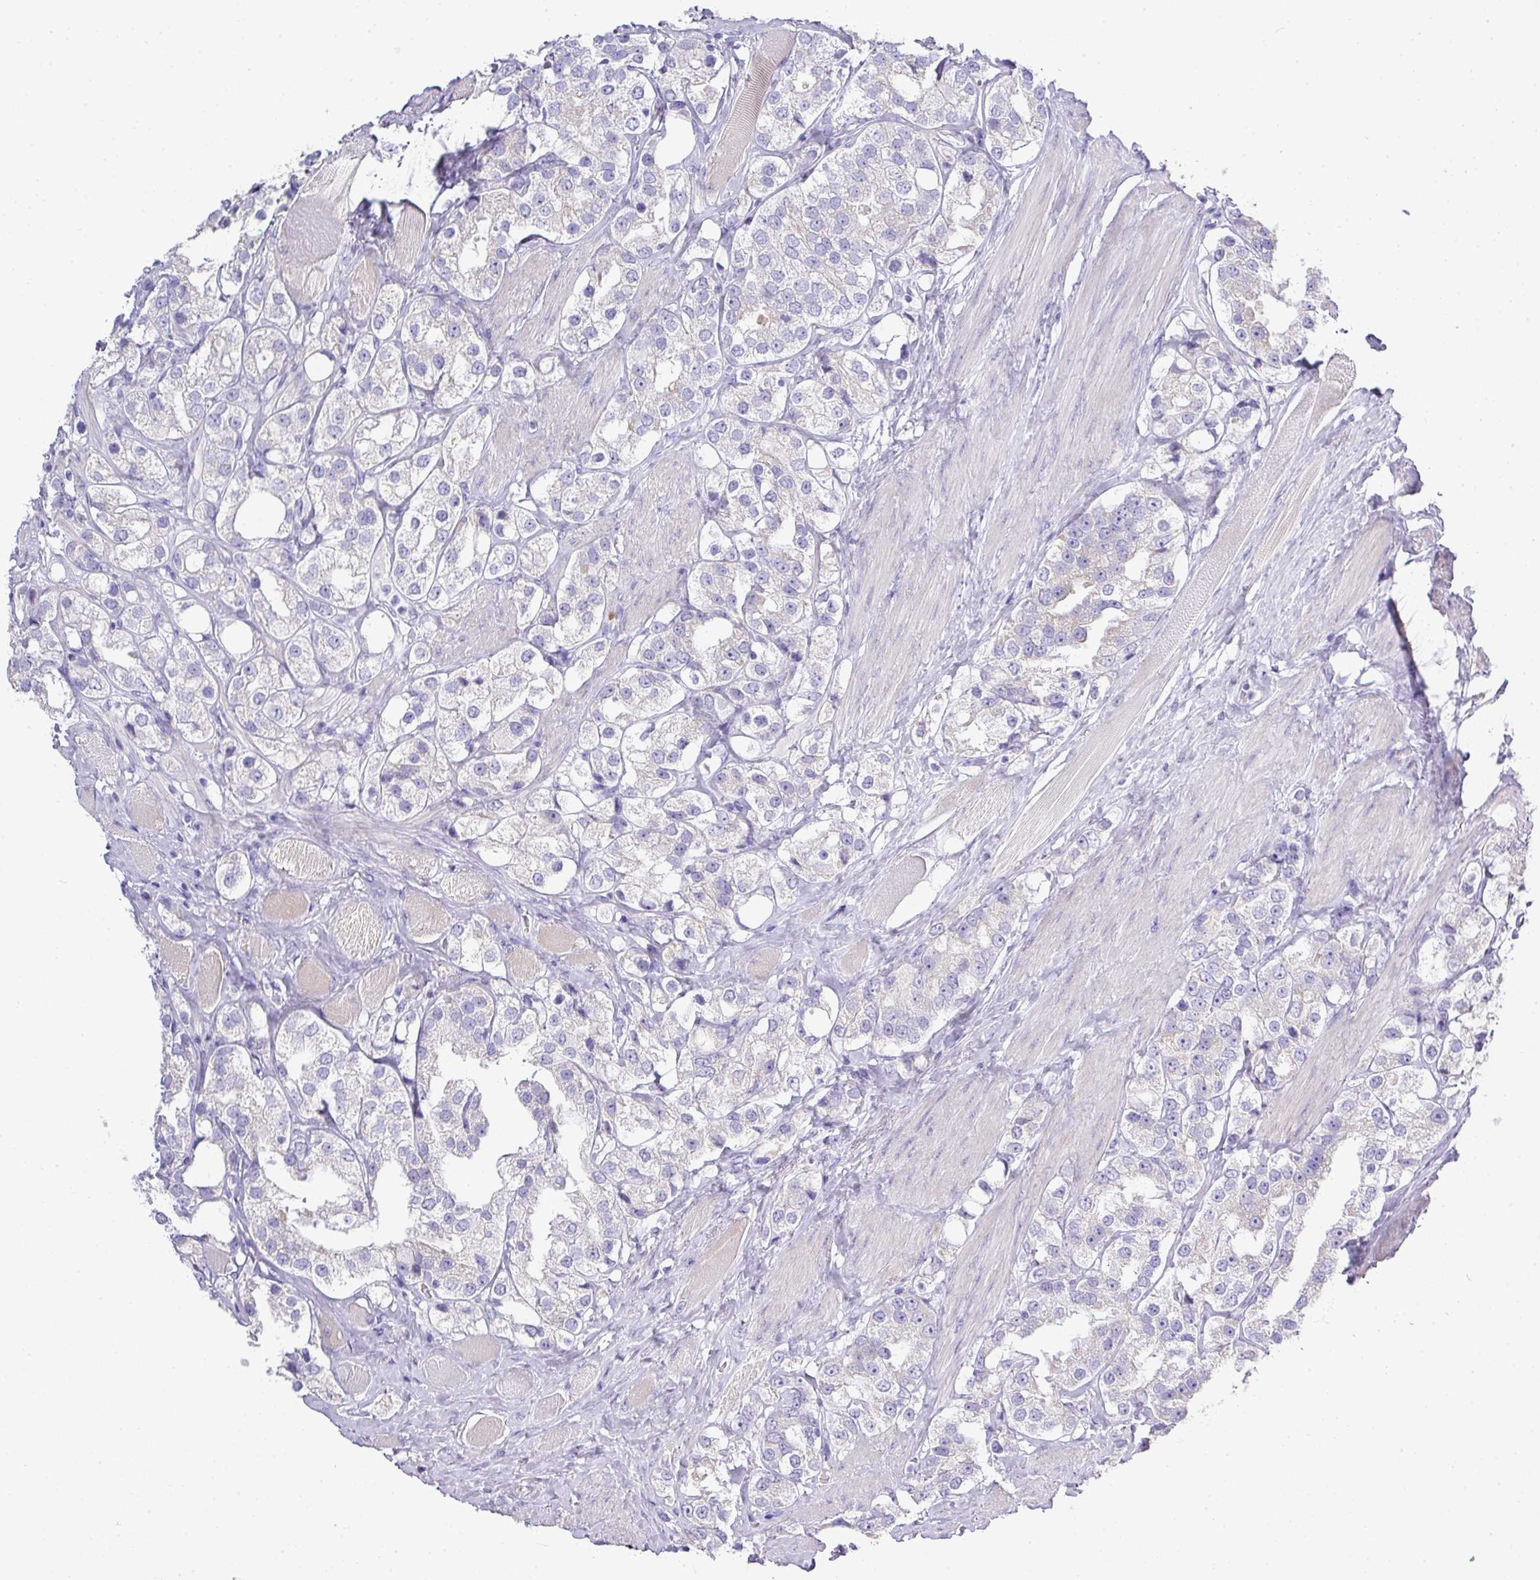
{"staining": {"intensity": "negative", "quantity": "none", "location": "none"}, "tissue": "prostate cancer", "cell_type": "Tumor cells", "image_type": "cancer", "snomed": [{"axis": "morphology", "description": "Adenocarcinoma, NOS"}, {"axis": "topography", "description": "Prostate"}], "caption": "An IHC photomicrograph of prostate cancer is shown. There is no staining in tumor cells of prostate cancer.", "gene": "BCL11A", "patient": {"sex": "male", "age": 79}}